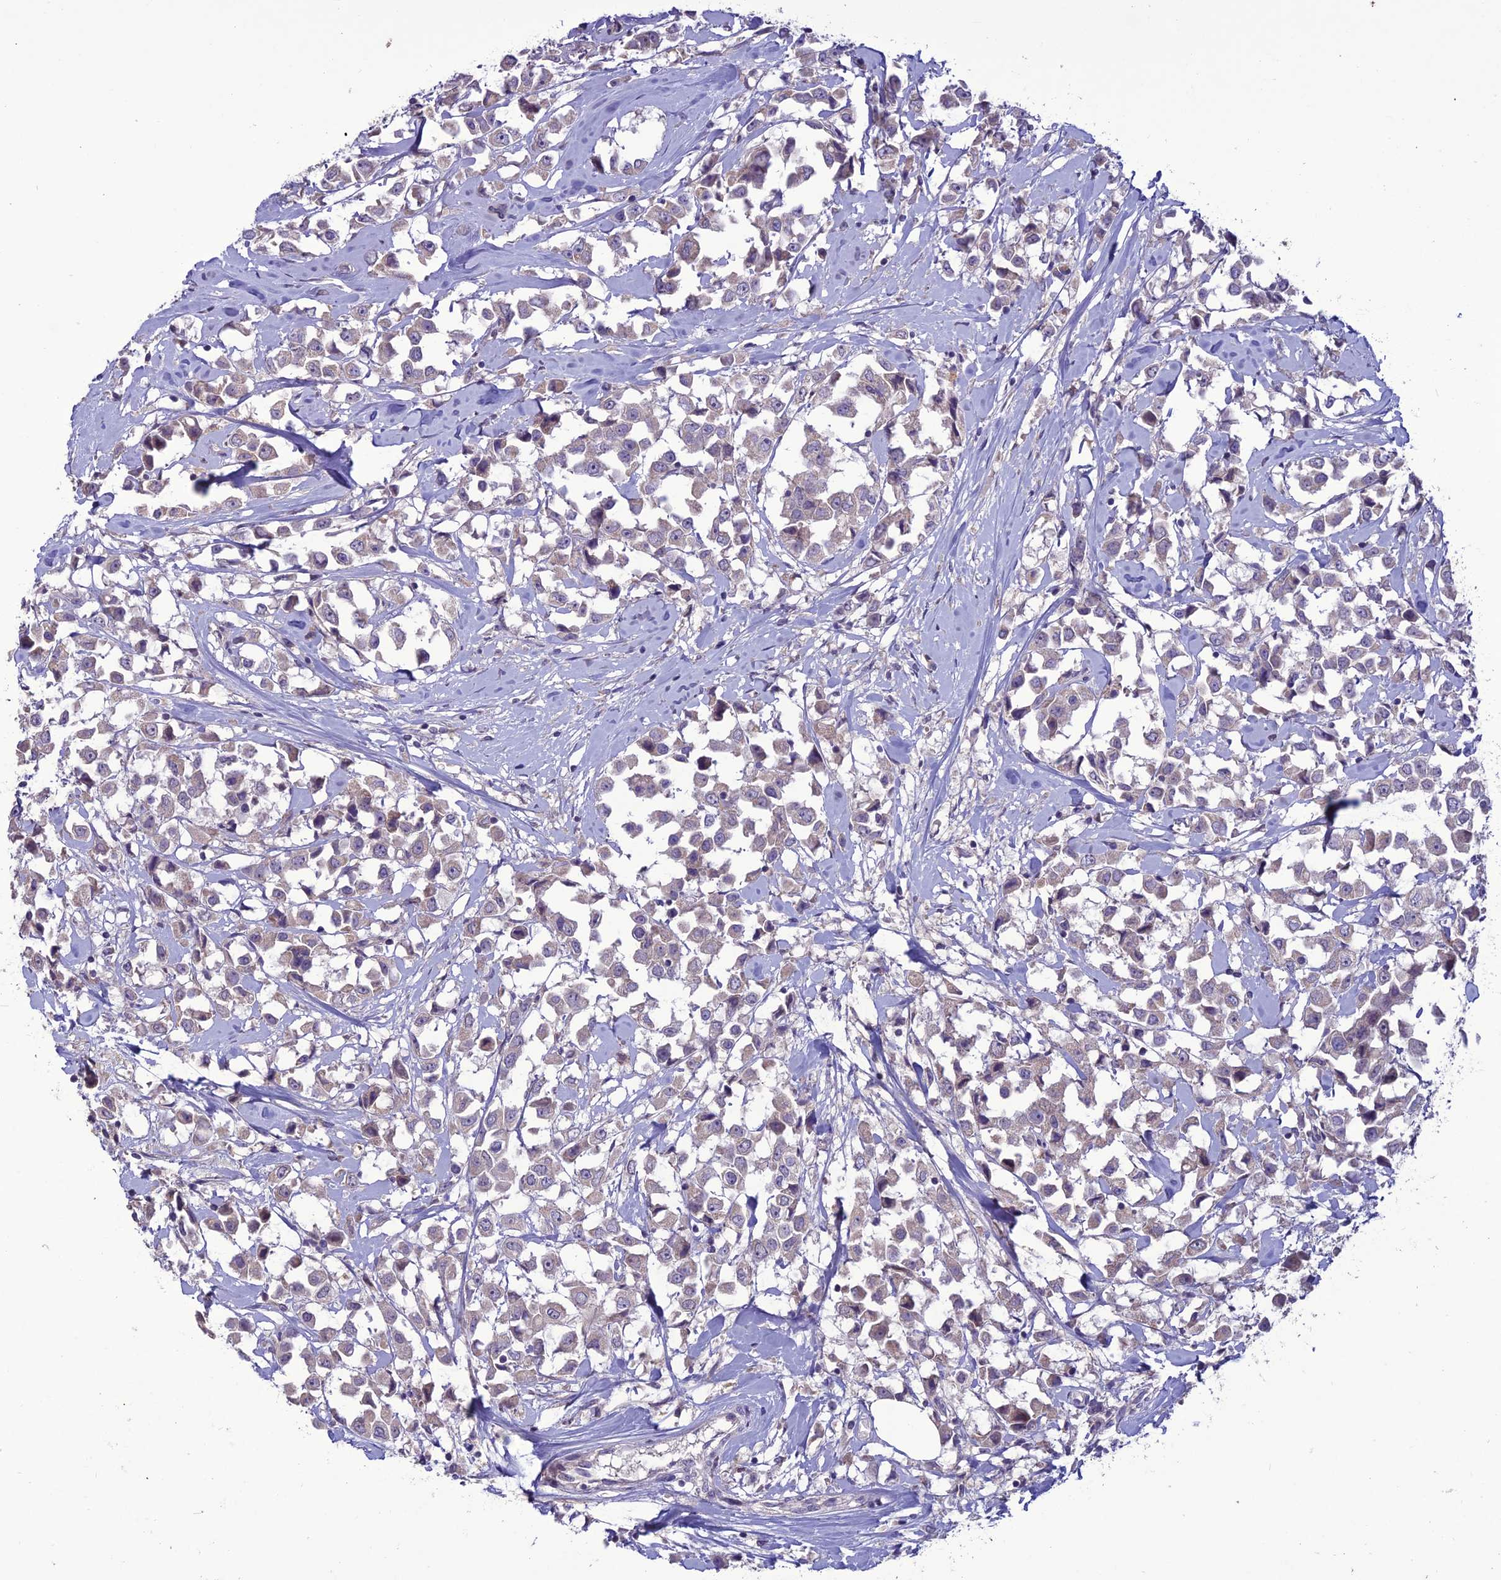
{"staining": {"intensity": "weak", "quantity": "25%-75%", "location": "cytoplasmic/membranous"}, "tissue": "breast cancer", "cell_type": "Tumor cells", "image_type": "cancer", "snomed": [{"axis": "morphology", "description": "Duct carcinoma"}, {"axis": "topography", "description": "Breast"}], "caption": "The histopathology image displays a brown stain indicating the presence of a protein in the cytoplasmic/membranous of tumor cells in intraductal carcinoma (breast).", "gene": "C2orf76", "patient": {"sex": "female", "age": 61}}